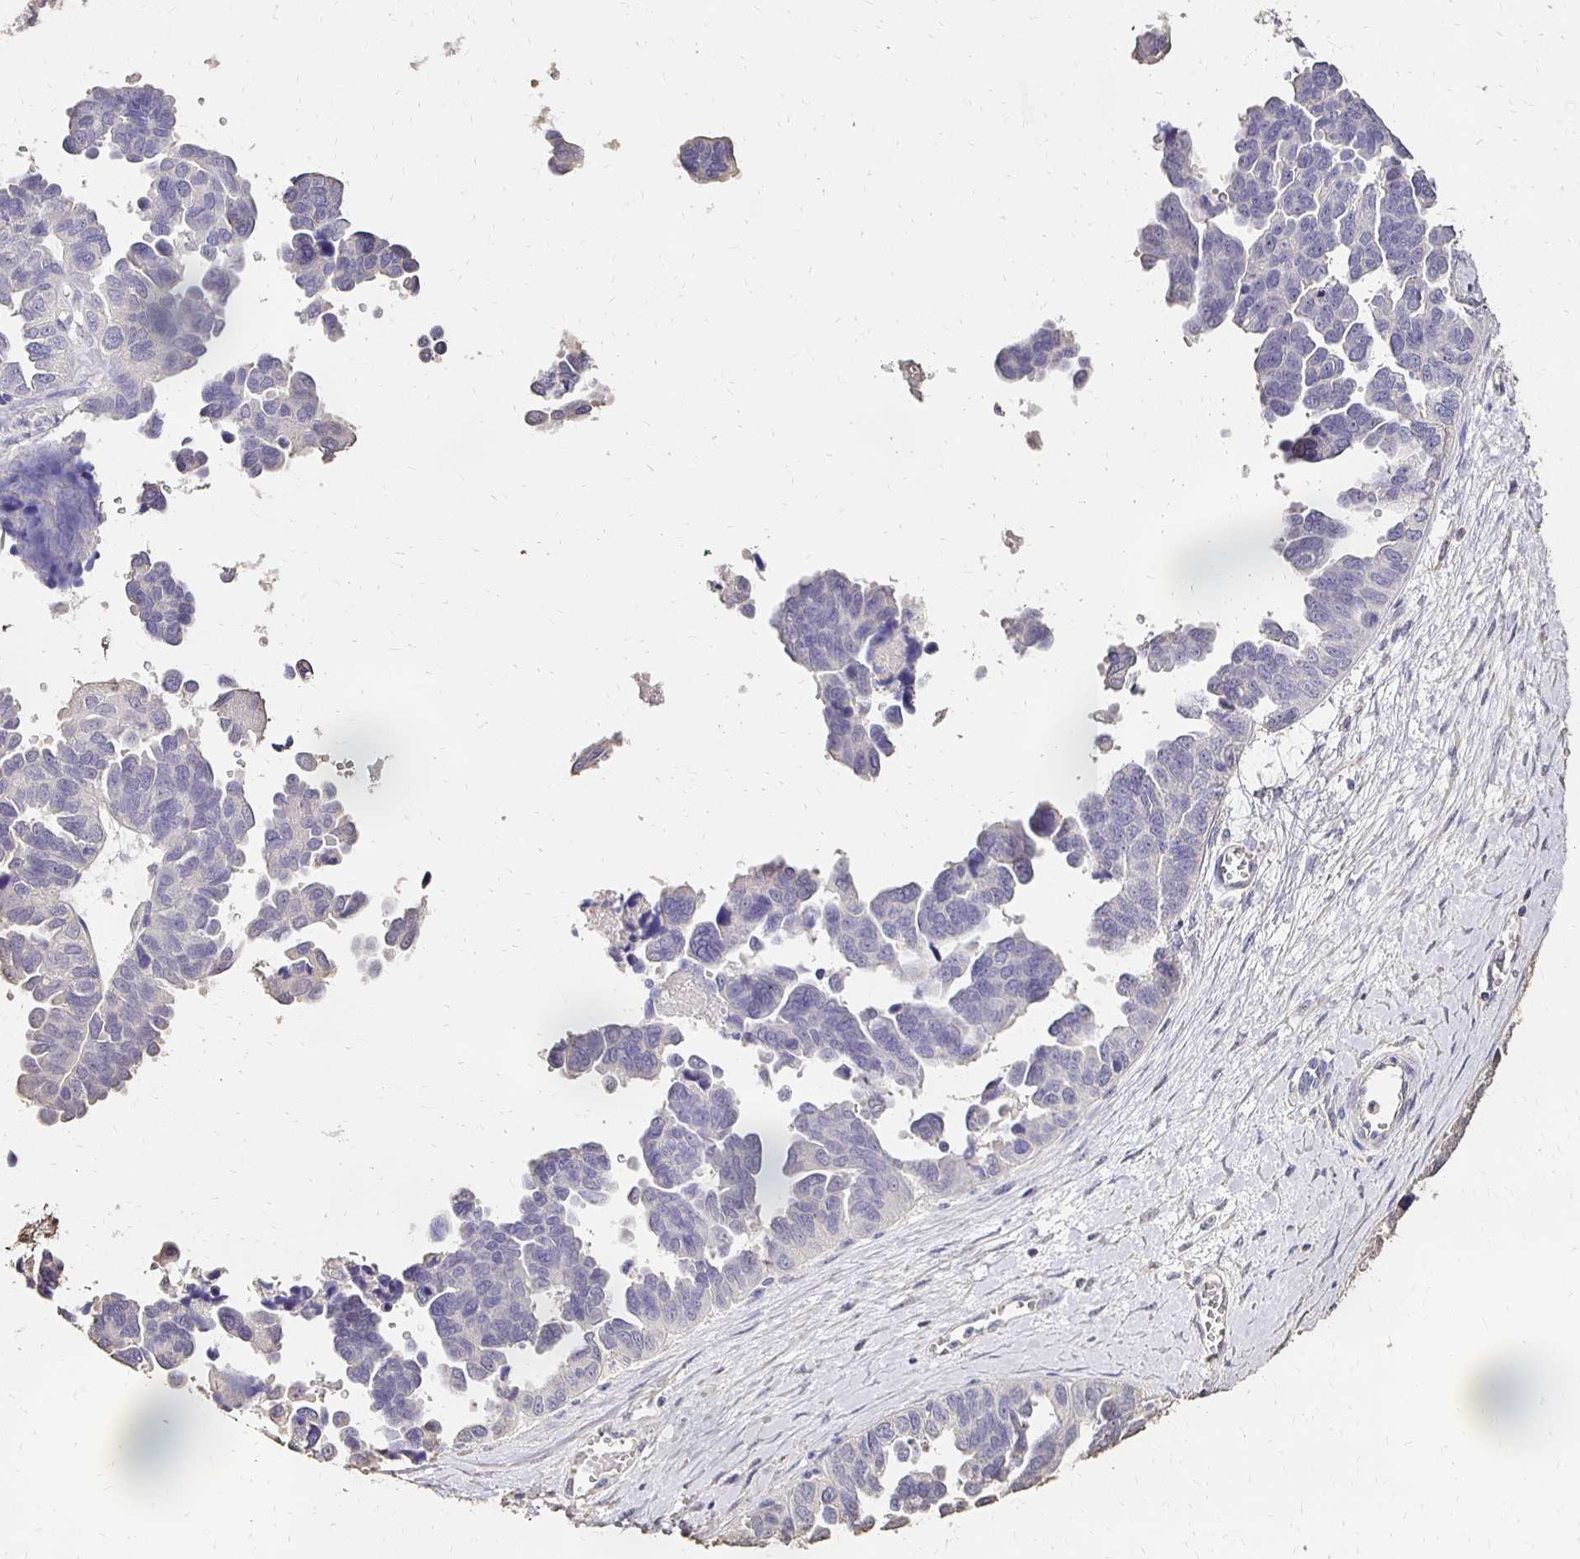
{"staining": {"intensity": "negative", "quantity": "none", "location": "none"}, "tissue": "ovarian cancer", "cell_type": "Tumor cells", "image_type": "cancer", "snomed": [{"axis": "morphology", "description": "Cystadenocarcinoma, serous, NOS"}, {"axis": "topography", "description": "Ovary"}], "caption": "A photomicrograph of ovarian cancer stained for a protein demonstrates no brown staining in tumor cells. The staining was performed using DAB to visualize the protein expression in brown, while the nuclei were stained in blue with hematoxylin (Magnification: 20x).", "gene": "UGT1A6", "patient": {"sex": "female", "age": 64}}